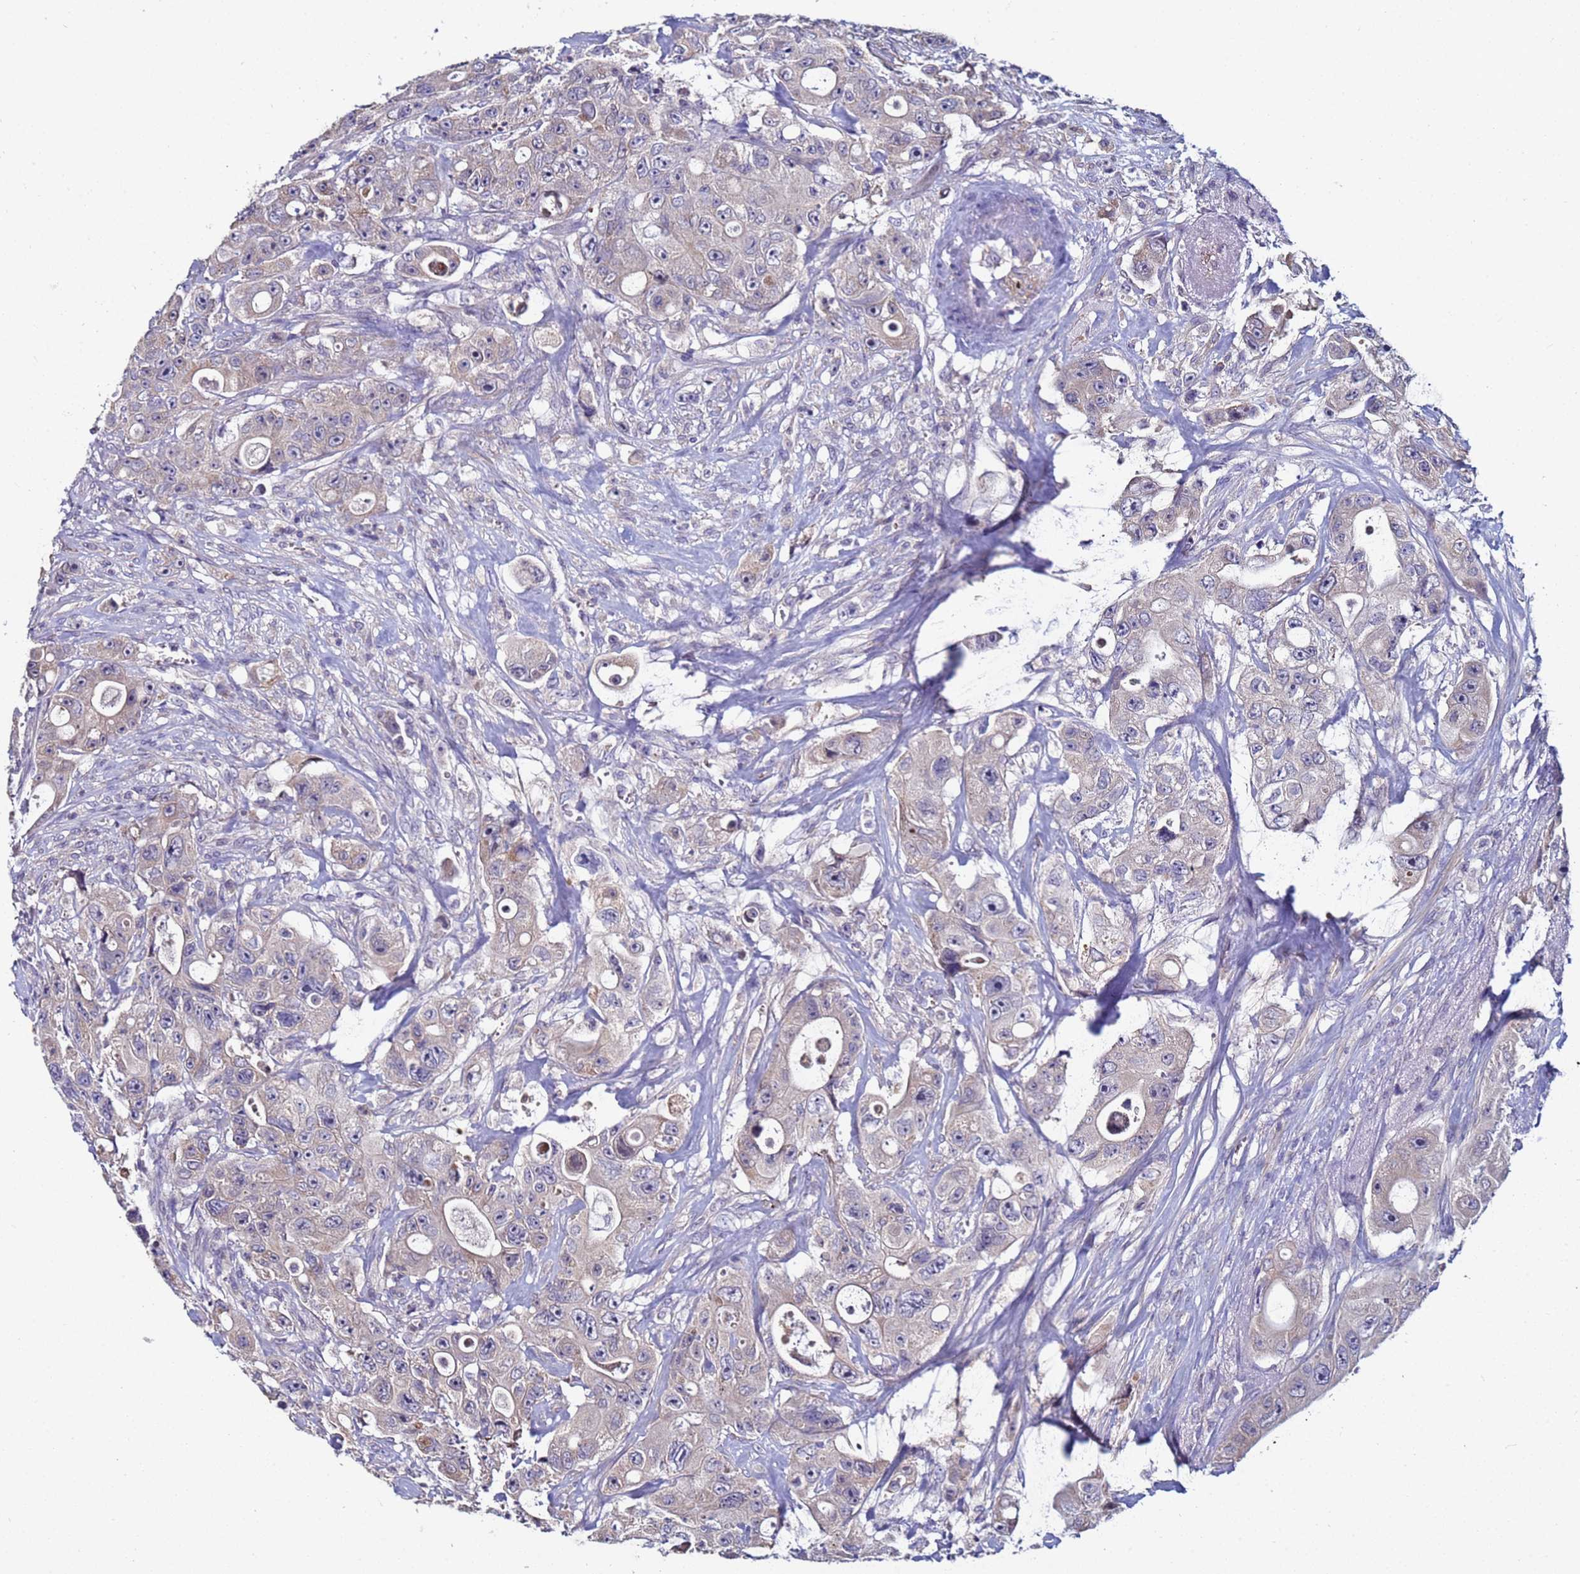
{"staining": {"intensity": "weak", "quantity": "<25%", "location": "cytoplasmic/membranous"}, "tissue": "colorectal cancer", "cell_type": "Tumor cells", "image_type": "cancer", "snomed": [{"axis": "morphology", "description": "Adenocarcinoma, NOS"}, {"axis": "topography", "description": "Colon"}], "caption": "An immunohistochemistry (IHC) photomicrograph of colorectal cancer (adenocarcinoma) is shown. There is no staining in tumor cells of colorectal cancer (adenocarcinoma). (DAB IHC with hematoxylin counter stain).", "gene": "CLHC1", "patient": {"sex": "female", "age": 46}}